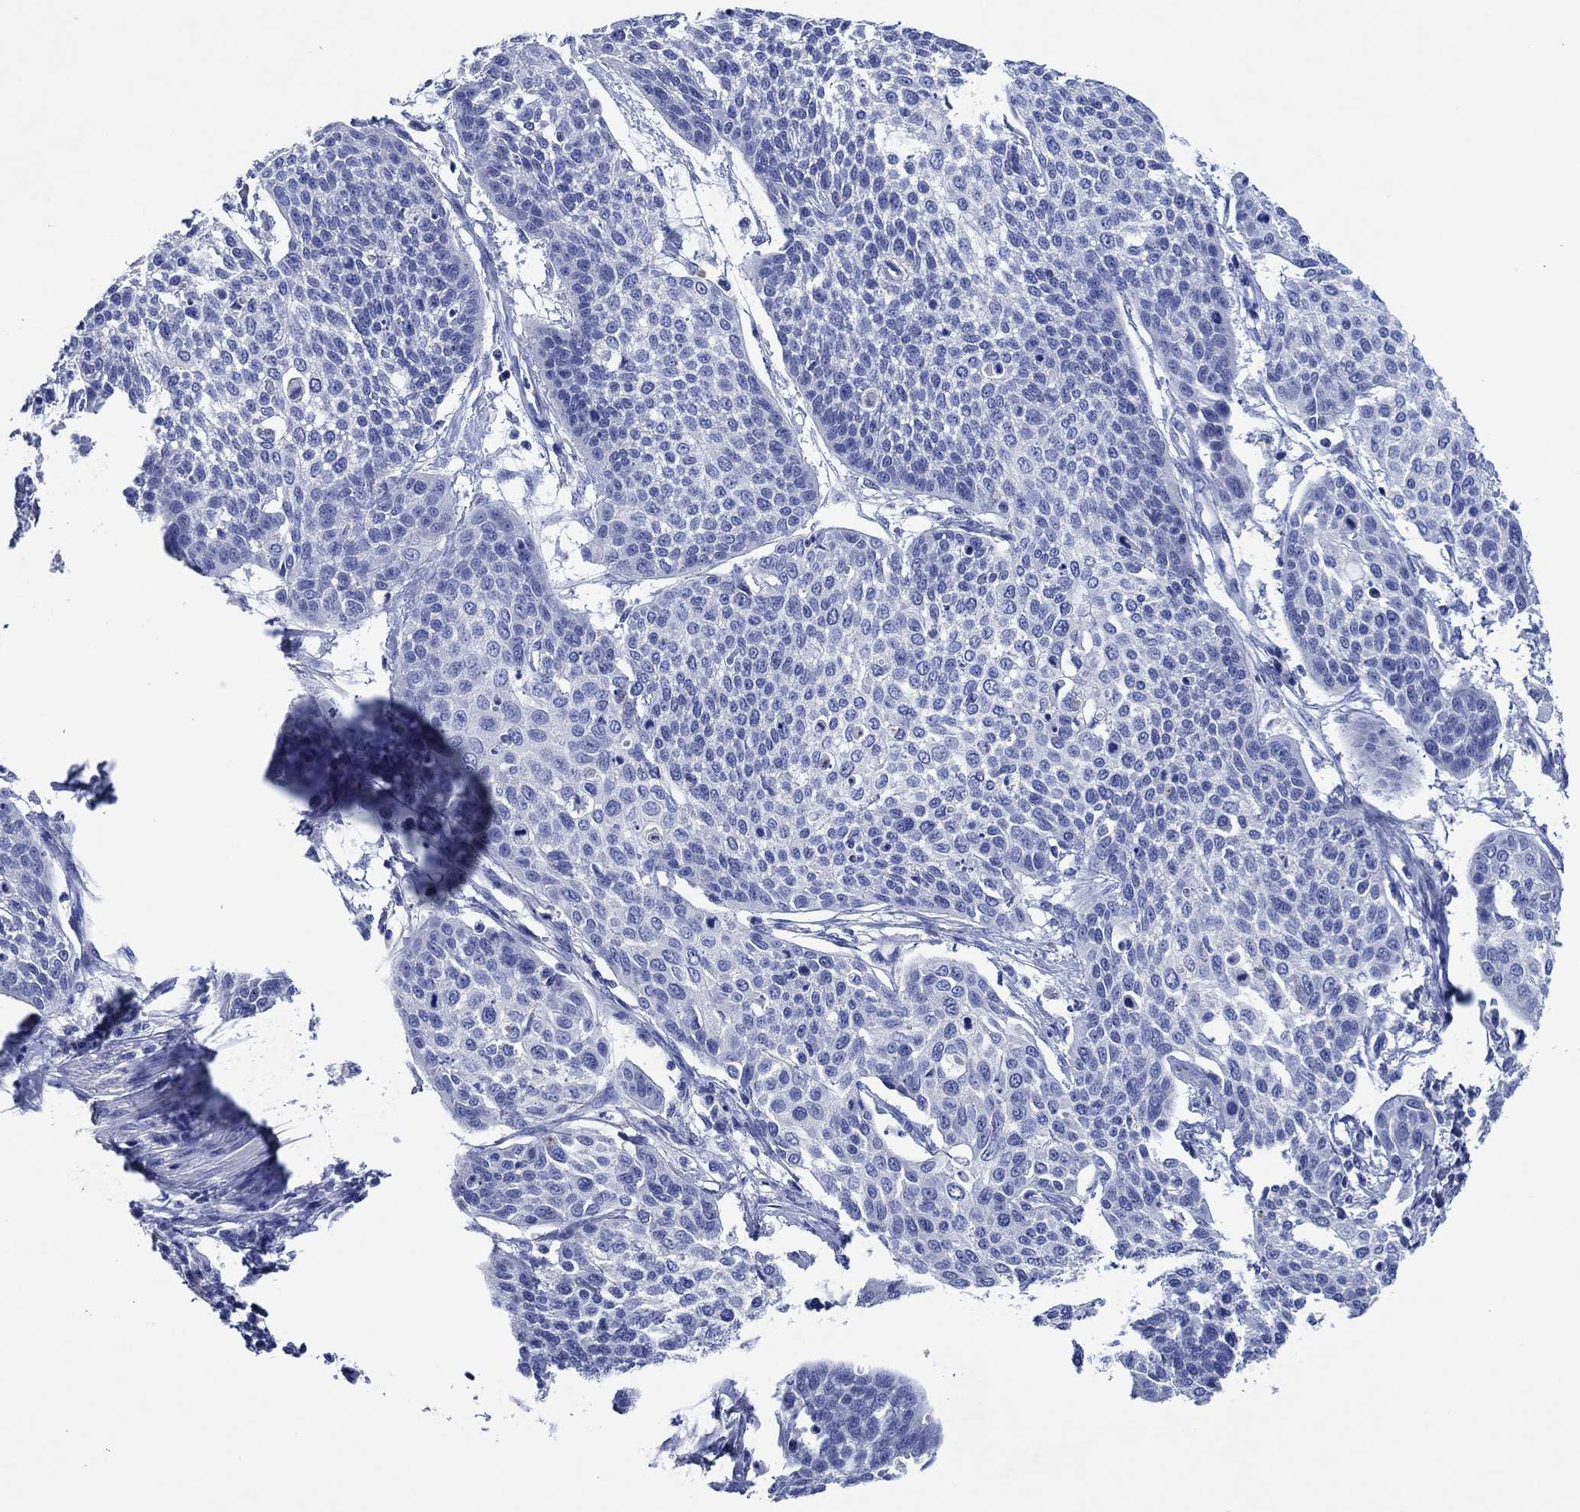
{"staining": {"intensity": "negative", "quantity": "none", "location": "none"}, "tissue": "cervical cancer", "cell_type": "Tumor cells", "image_type": "cancer", "snomed": [{"axis": "morphology", "description": "Squamous cell carcinoma, NOS"}, {"axis": "topography", "description": "Cervix"}], "caption": "High magnification brightfield microscopy of squamous cell carcinoma (cervical) stained with DAB (3,3'-diaminobenzidine) (brown) and counterstained with hematoxylin (blue): tumor cells show no significant positivity.", "gene": "CPNE6", "patient": {"sex": "female", "age": 34}}